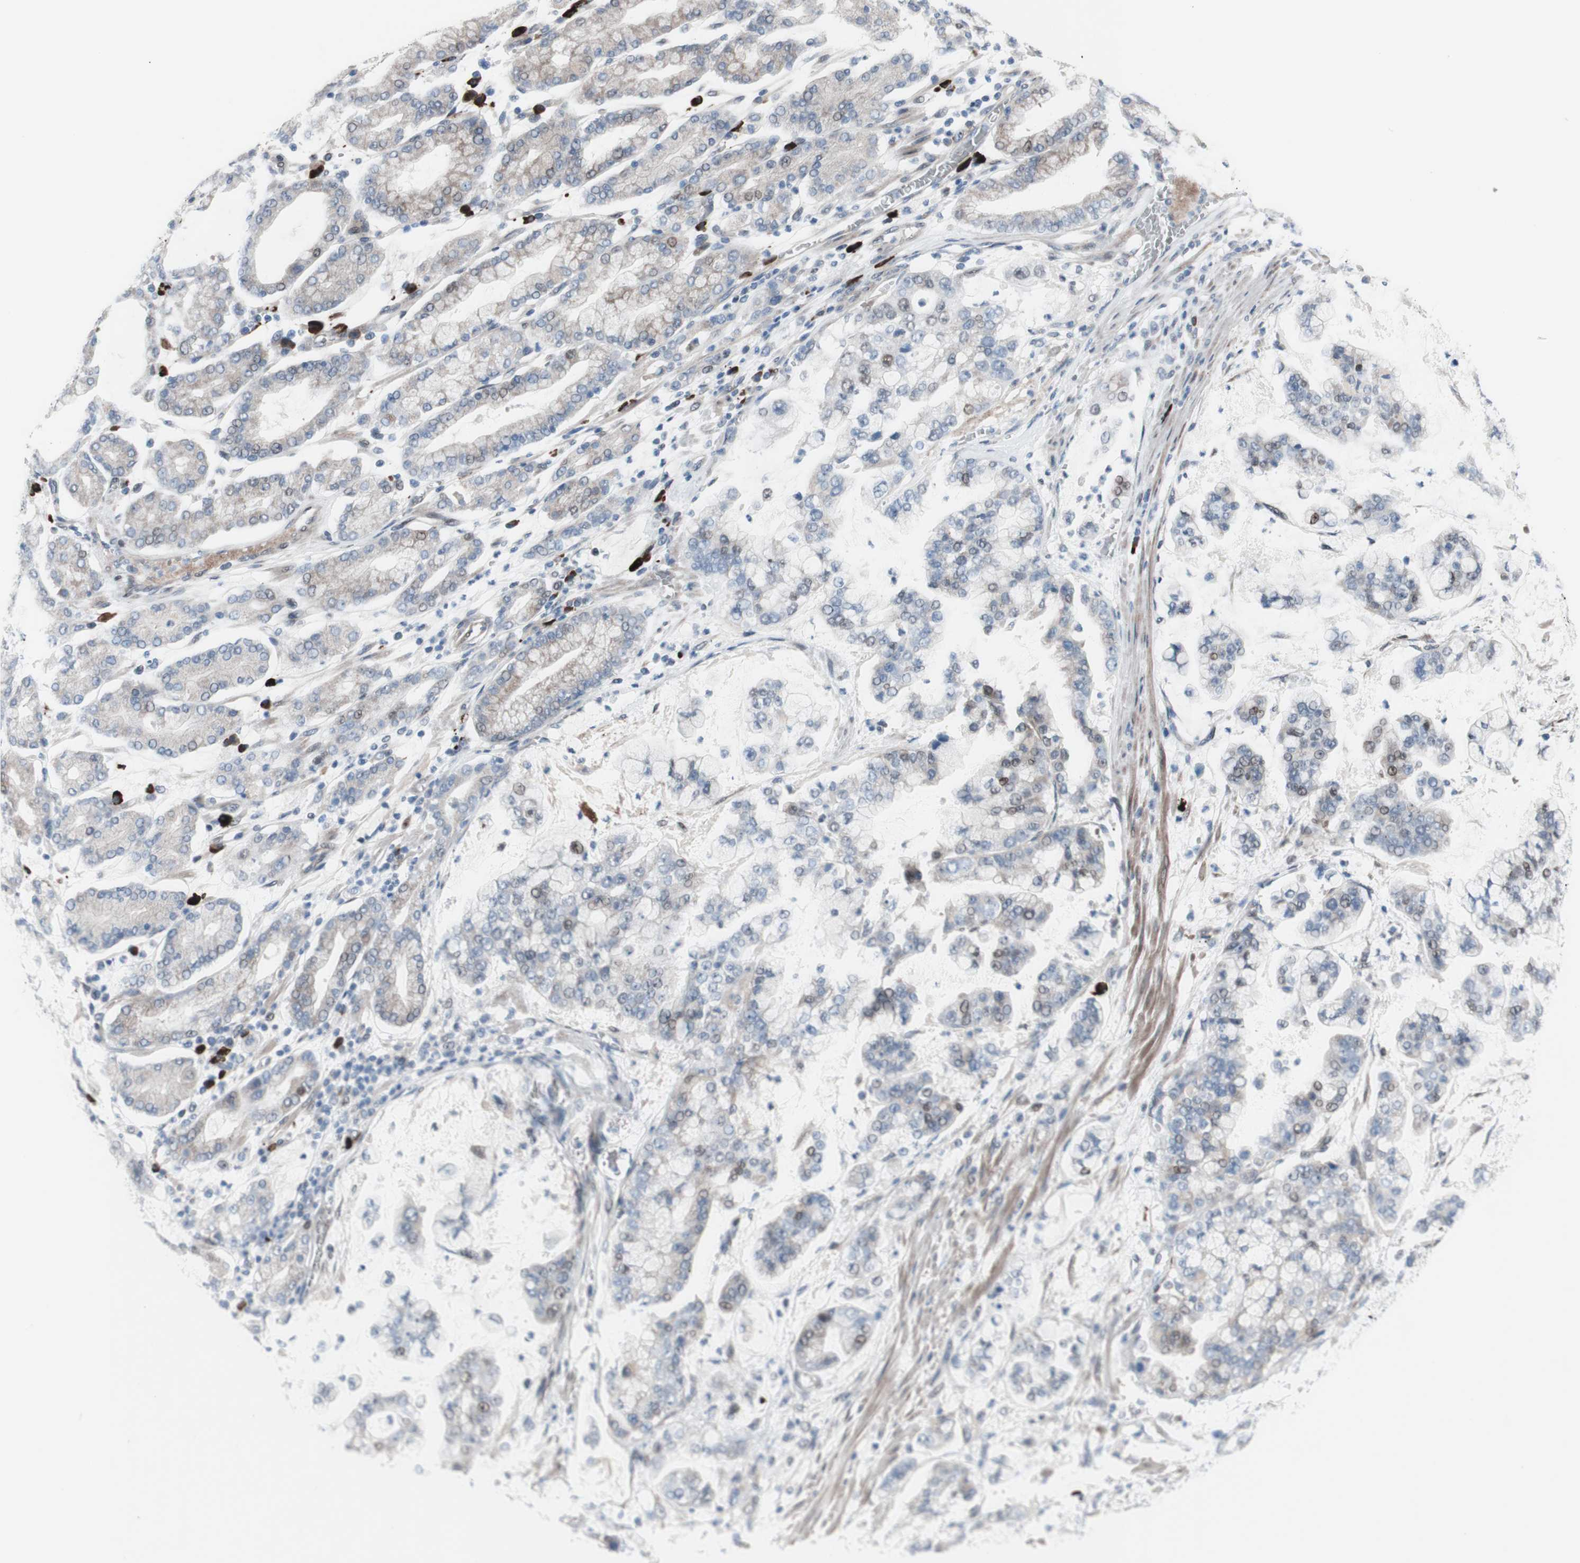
{"staining": {"intensity": "weak", "quantity": "<25%", "location": "nuclear"}, "tissue": "stomach cancer", "cell_type": "Tumor cells", "image_type": "cancer", "snomed": [{"axis": "morphology", "description": "Normal tissue, NOS"}, {"axis": "morphology", "description": "Adenocarcinoma, NOS"}, {"axis": "topography", "description": "Stomach, upper"}, {"axis": "topography", "description": "Stomach"}], "caption": "A histopathology image of human adenocarcinoma (stomach) is negative for staining in tumor cells.", "gene": "PHTF2", "patient": {"sex": "male", "age": 76}}